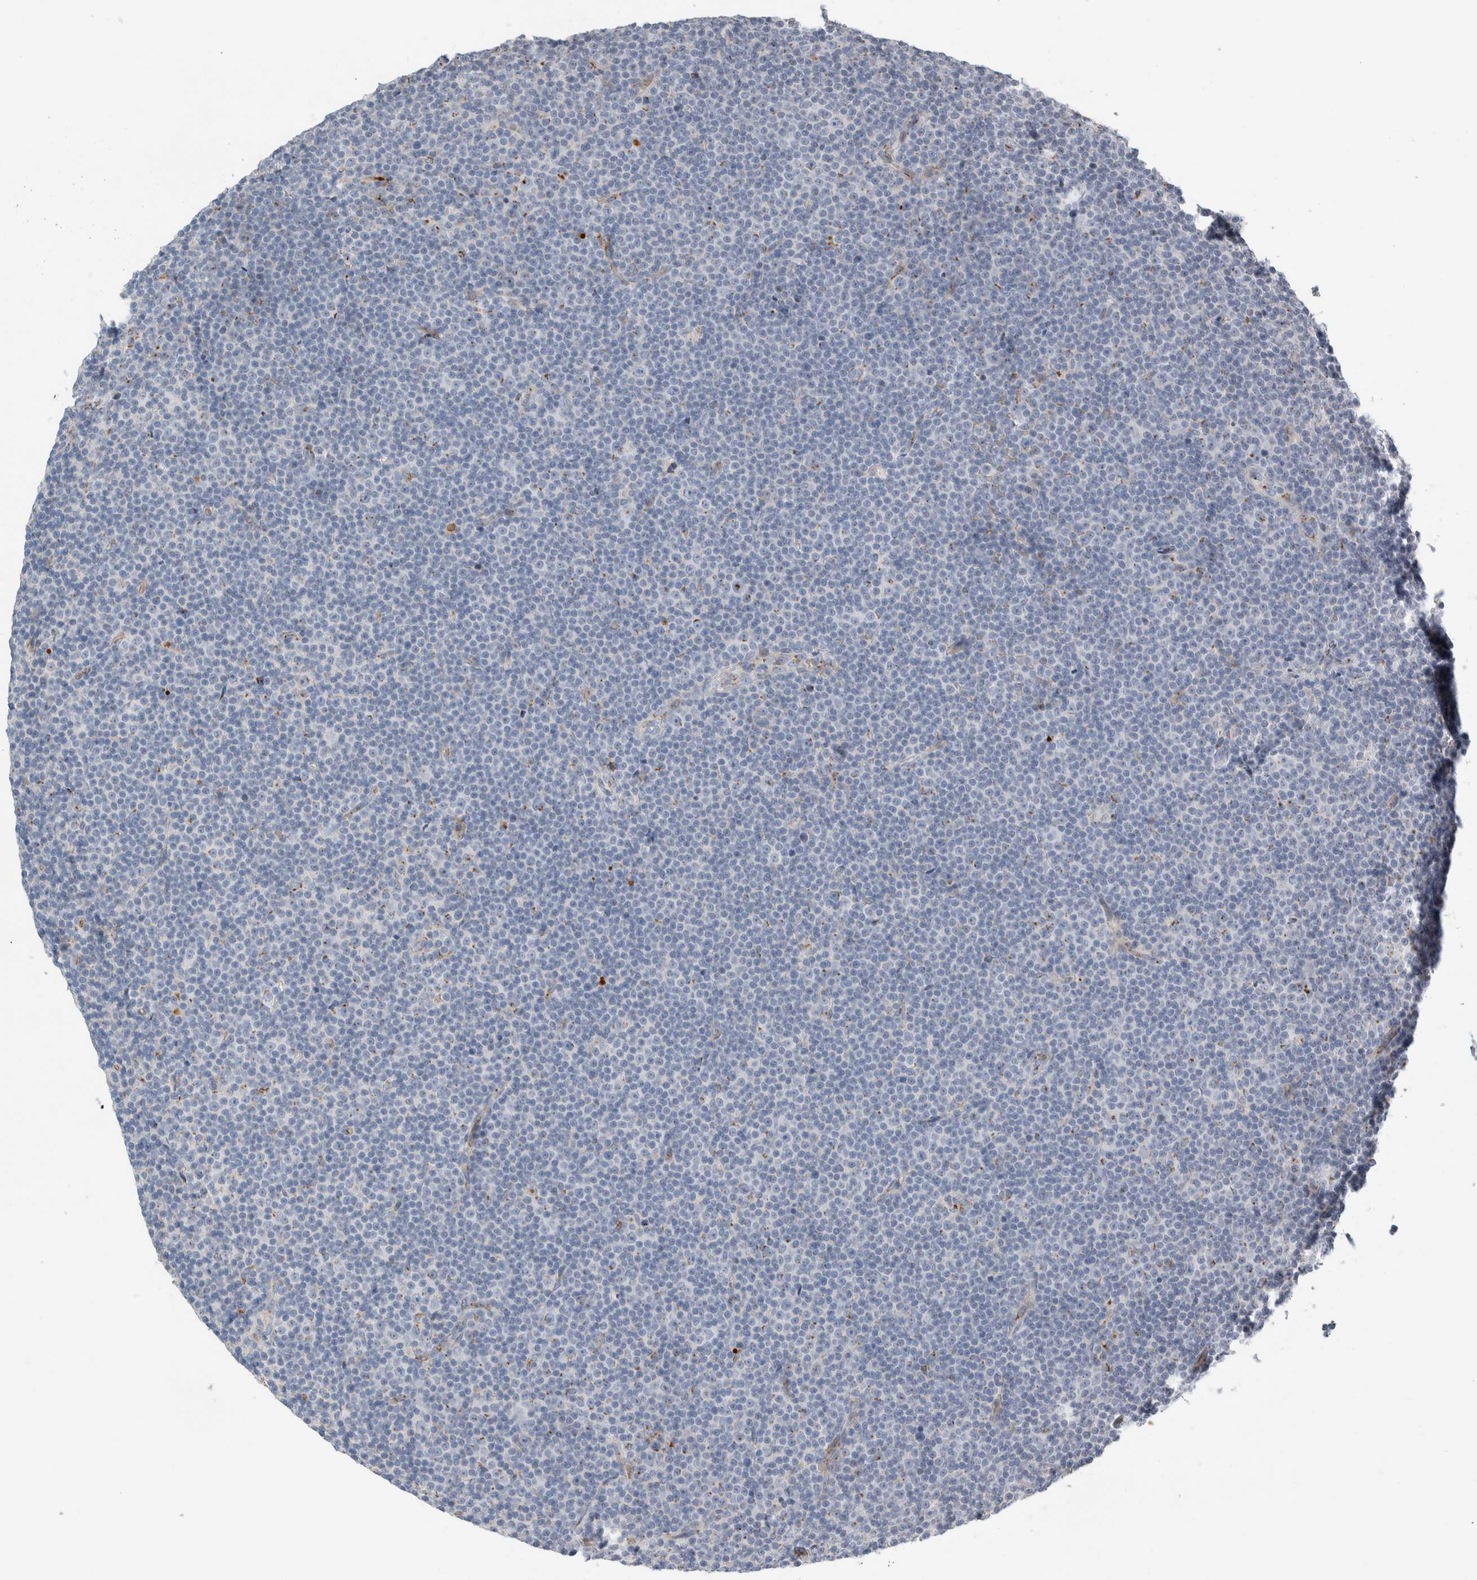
{"staining": {"intensity": "negative", "quantity": "none", "location": "none"}, "tissue": "lymphoma", "cell_type": "Tumor cells", "image_type": "cancer", "snomed": [{"axis": "morphology", "description": "Malignant lymphoma, non-Hodgkin's type, Low grade"}, {"axis": "topography", "description": "Lymph node"}], "caption": "A high-resolution histopathology image shows immunohistochemistry (IHC) staining of lymphoma, which reveals no significant staining in tumor cells.", "gene": "SLC38A10", "patient": {"sex": "female", "age": 67}}